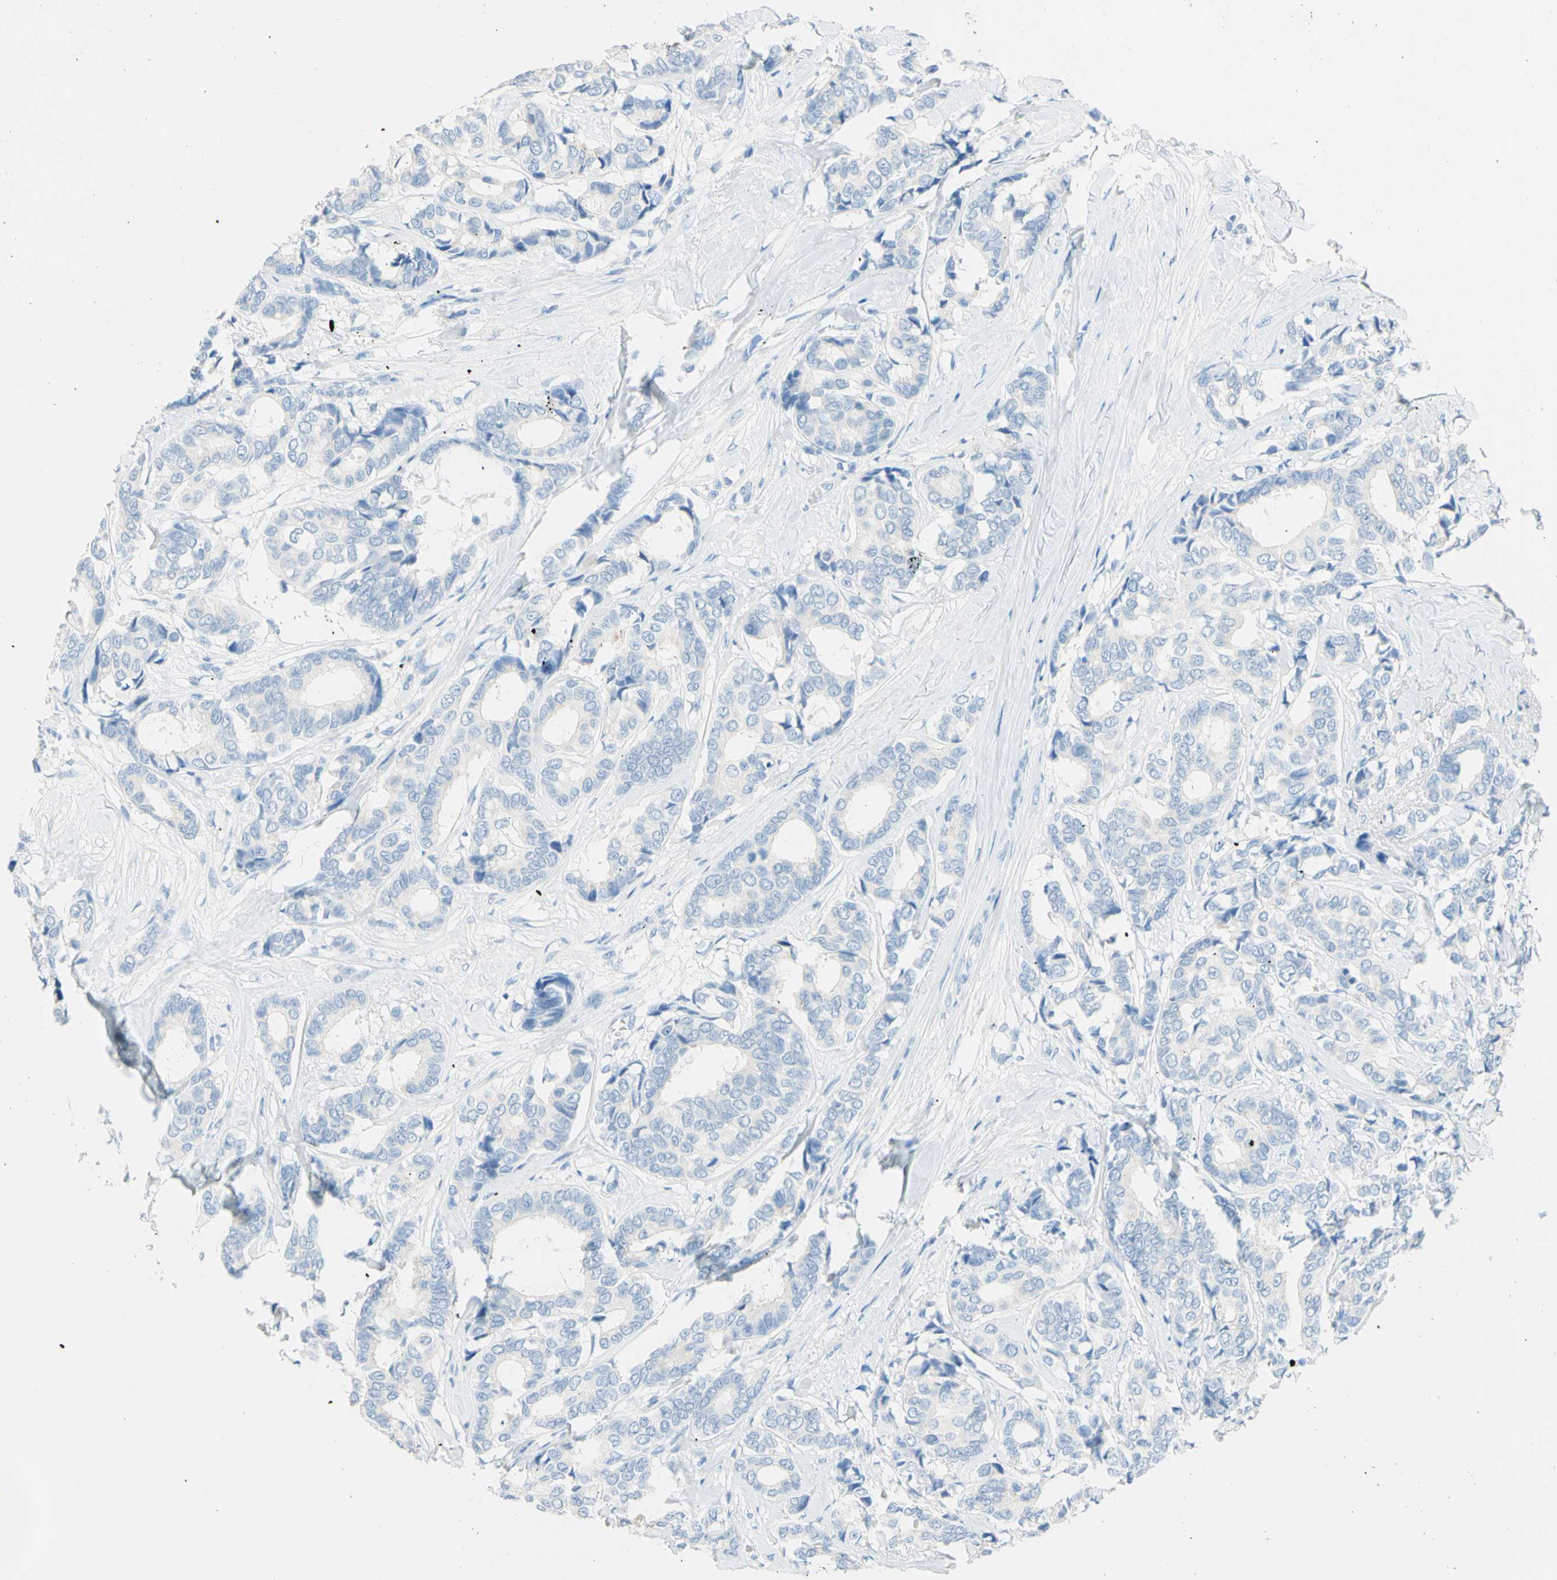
{"staining": {"intensity": "negative", "quantity": "none", "location": "none"}, "tissue": "breast cancer", "cell_type": "Tumor cells", "image_type": "cancer", "snomed": [{"axis": "morphology", "description": "Duct carcinoma"}, {"axis": "topography", "description": "Breast"}], "caption": "This is a micrograph of immunohistochemistry (IHC) staining of breast infiltrating ductal carcinoma, which shows no staining in tumor cells.", "gene": "IL6ST", "patient": {"sex": "female", "age": 87}}